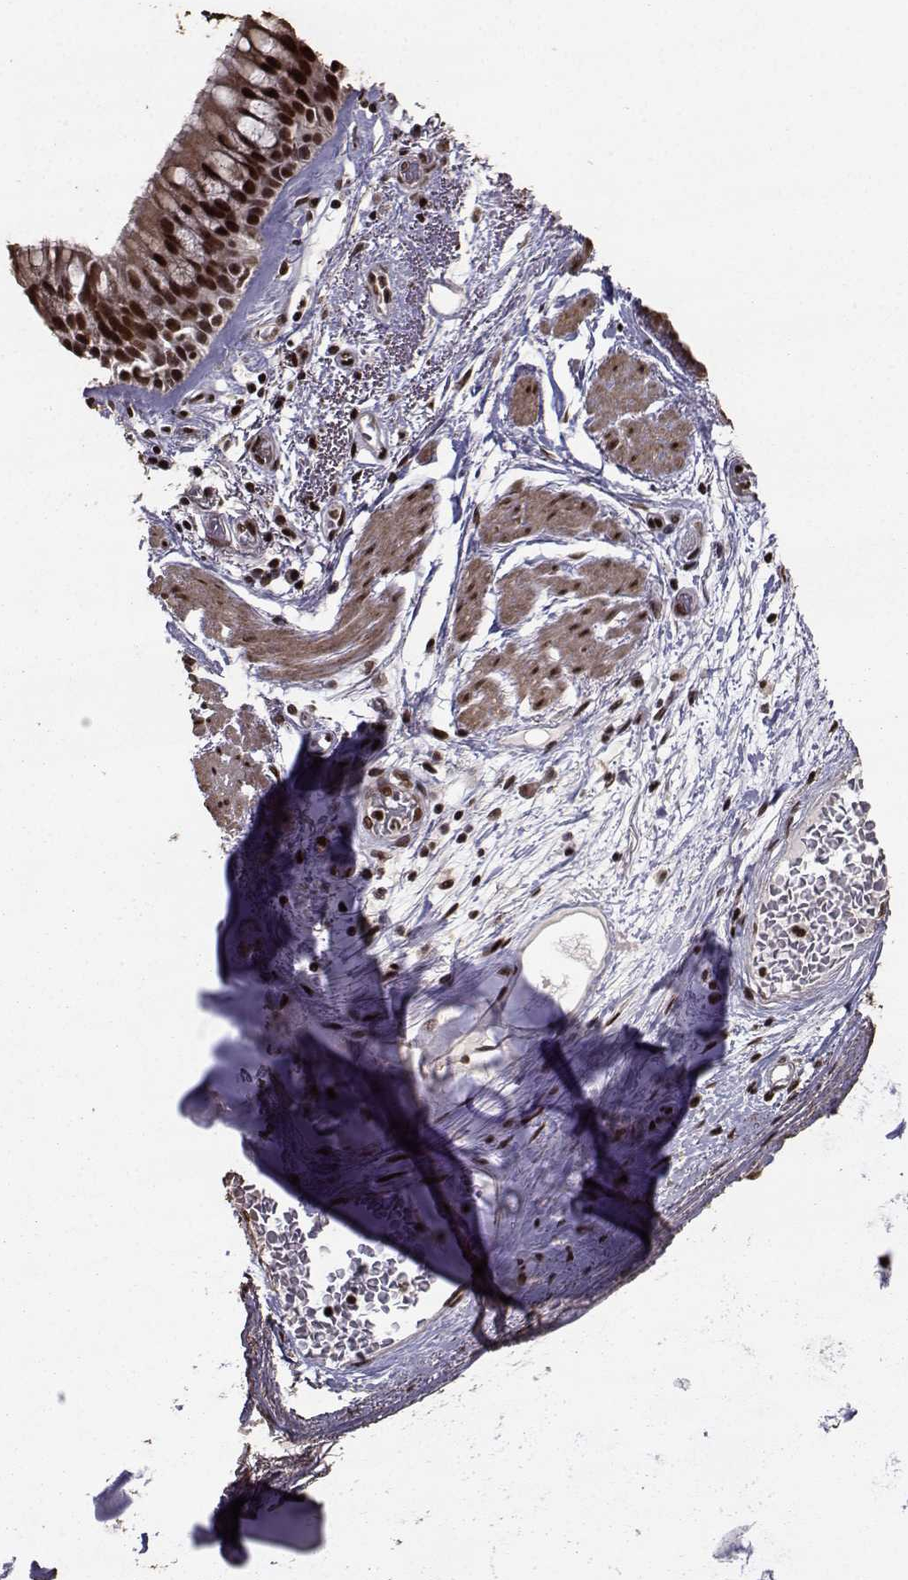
{"staining": {"intensity": "strong", "quantity": ">75%", "location": "cytoplasmic/membranous,nuclear"}, "tissue": "bronchus", "cell_type": "Respiratory epithelial cells", "image_type": "normal", "snomed": [{"axis": "morphology", "description": "Normal tissue, NOS"}, {"axis": "topography", "description": "Bronchus"}, {"axis": "topography", "description": "Lung"}], "caption": "This image displays IHC staining of benign human bronchus, with high strong cytoplasmic/membranous,nuclear expression in approximately >75% of respiratory epithelial cells.", "gene": "SF1", "patient": {"sex": "female", "age": 57}}